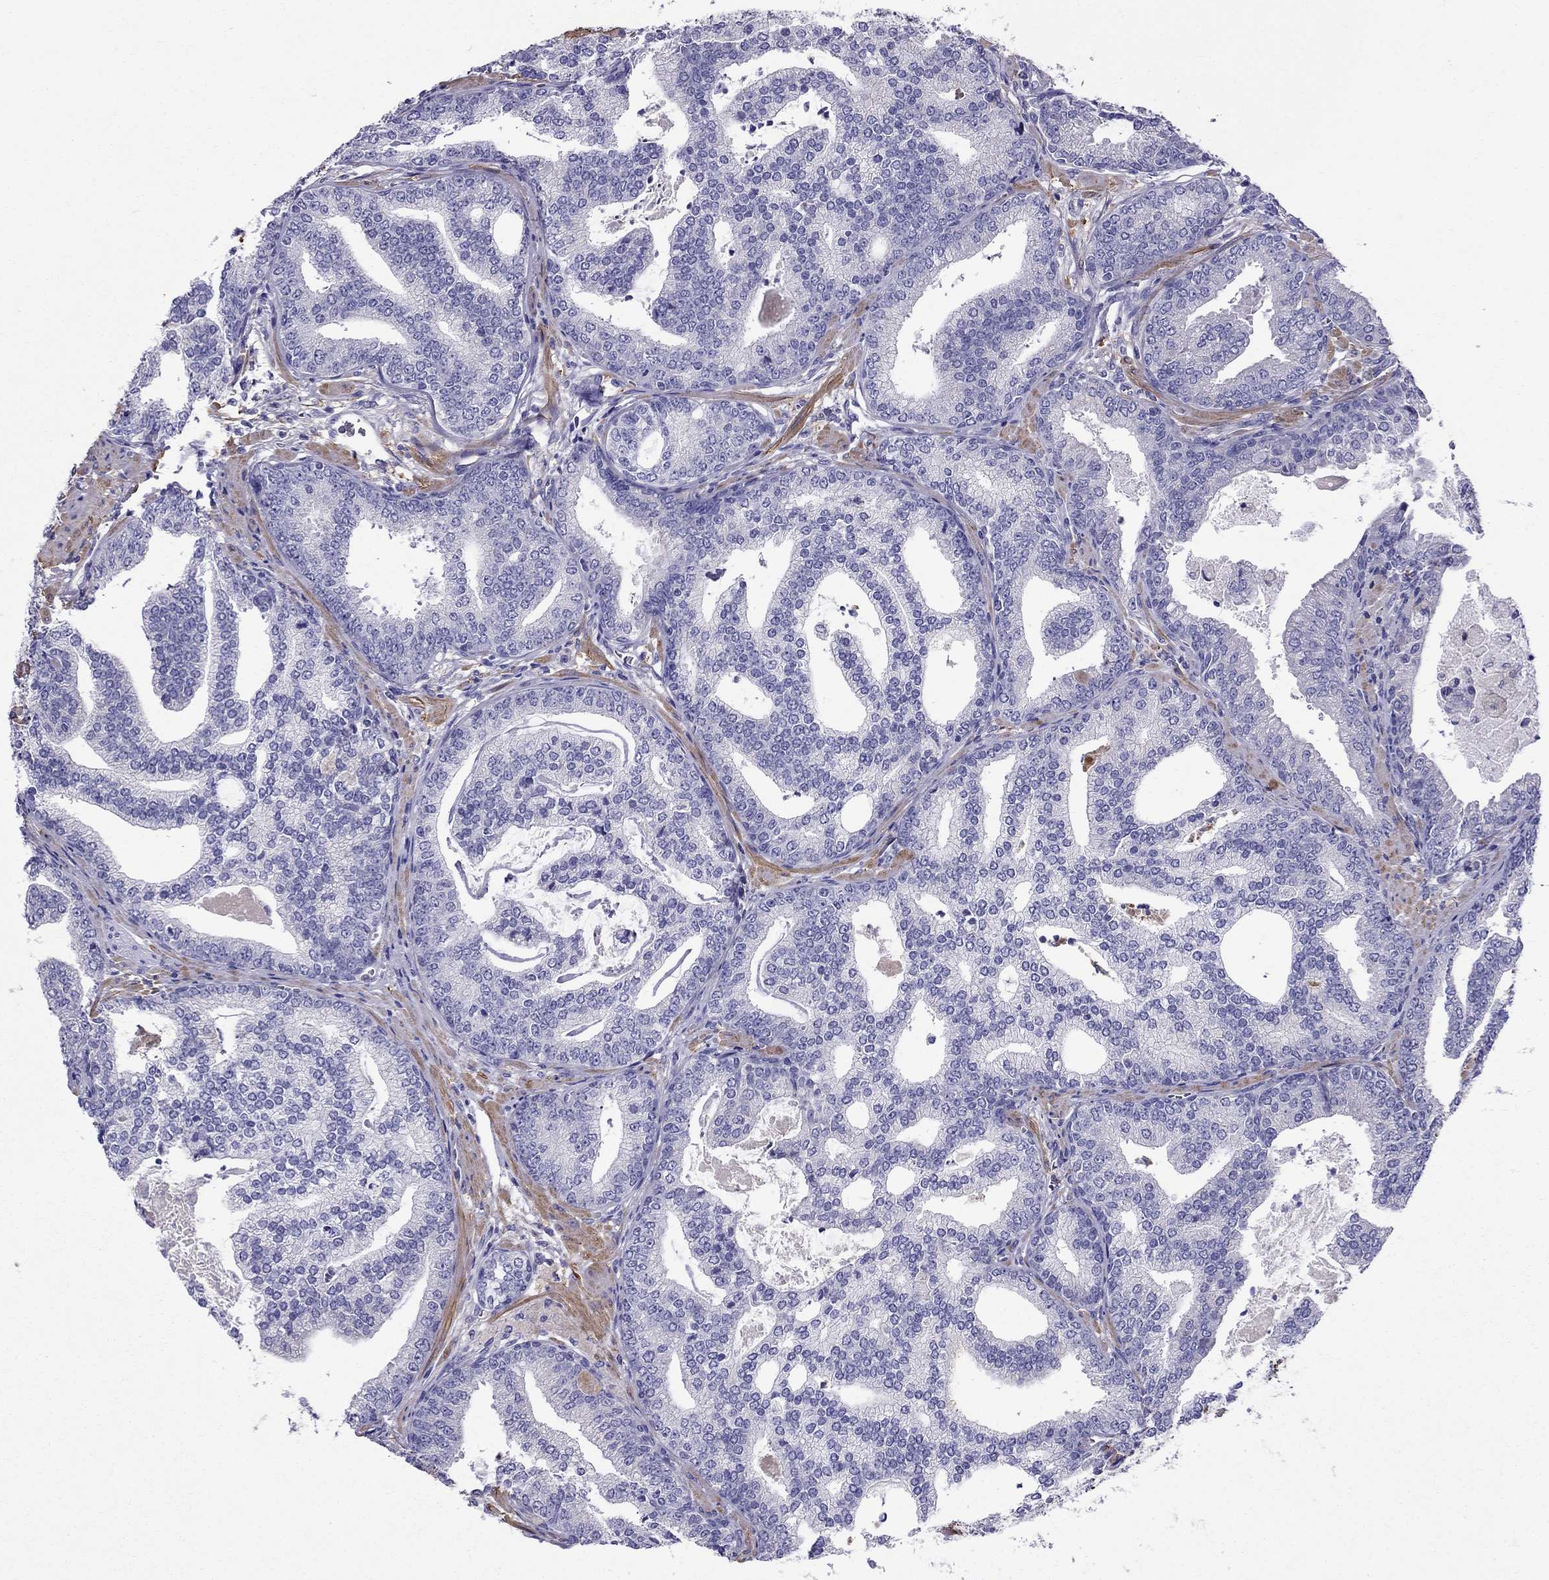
{"staining": {"intensity": "negative", "quantity": "none", "location": "none"}, "tissue": "prostate cancer", "cell_type": "Tumor cells", "image_type": "cancer", "snomed": [{"axis": "morphology", "description": "Adenocarcinoma, NOS"}, {"axis": "topography", "description": "Prostate"}], "caption": "Tumor cells are negative for protein expression in human prostate cancer.", "gene": "GPR50", "patient": {"sex": "male", "age": 64}}